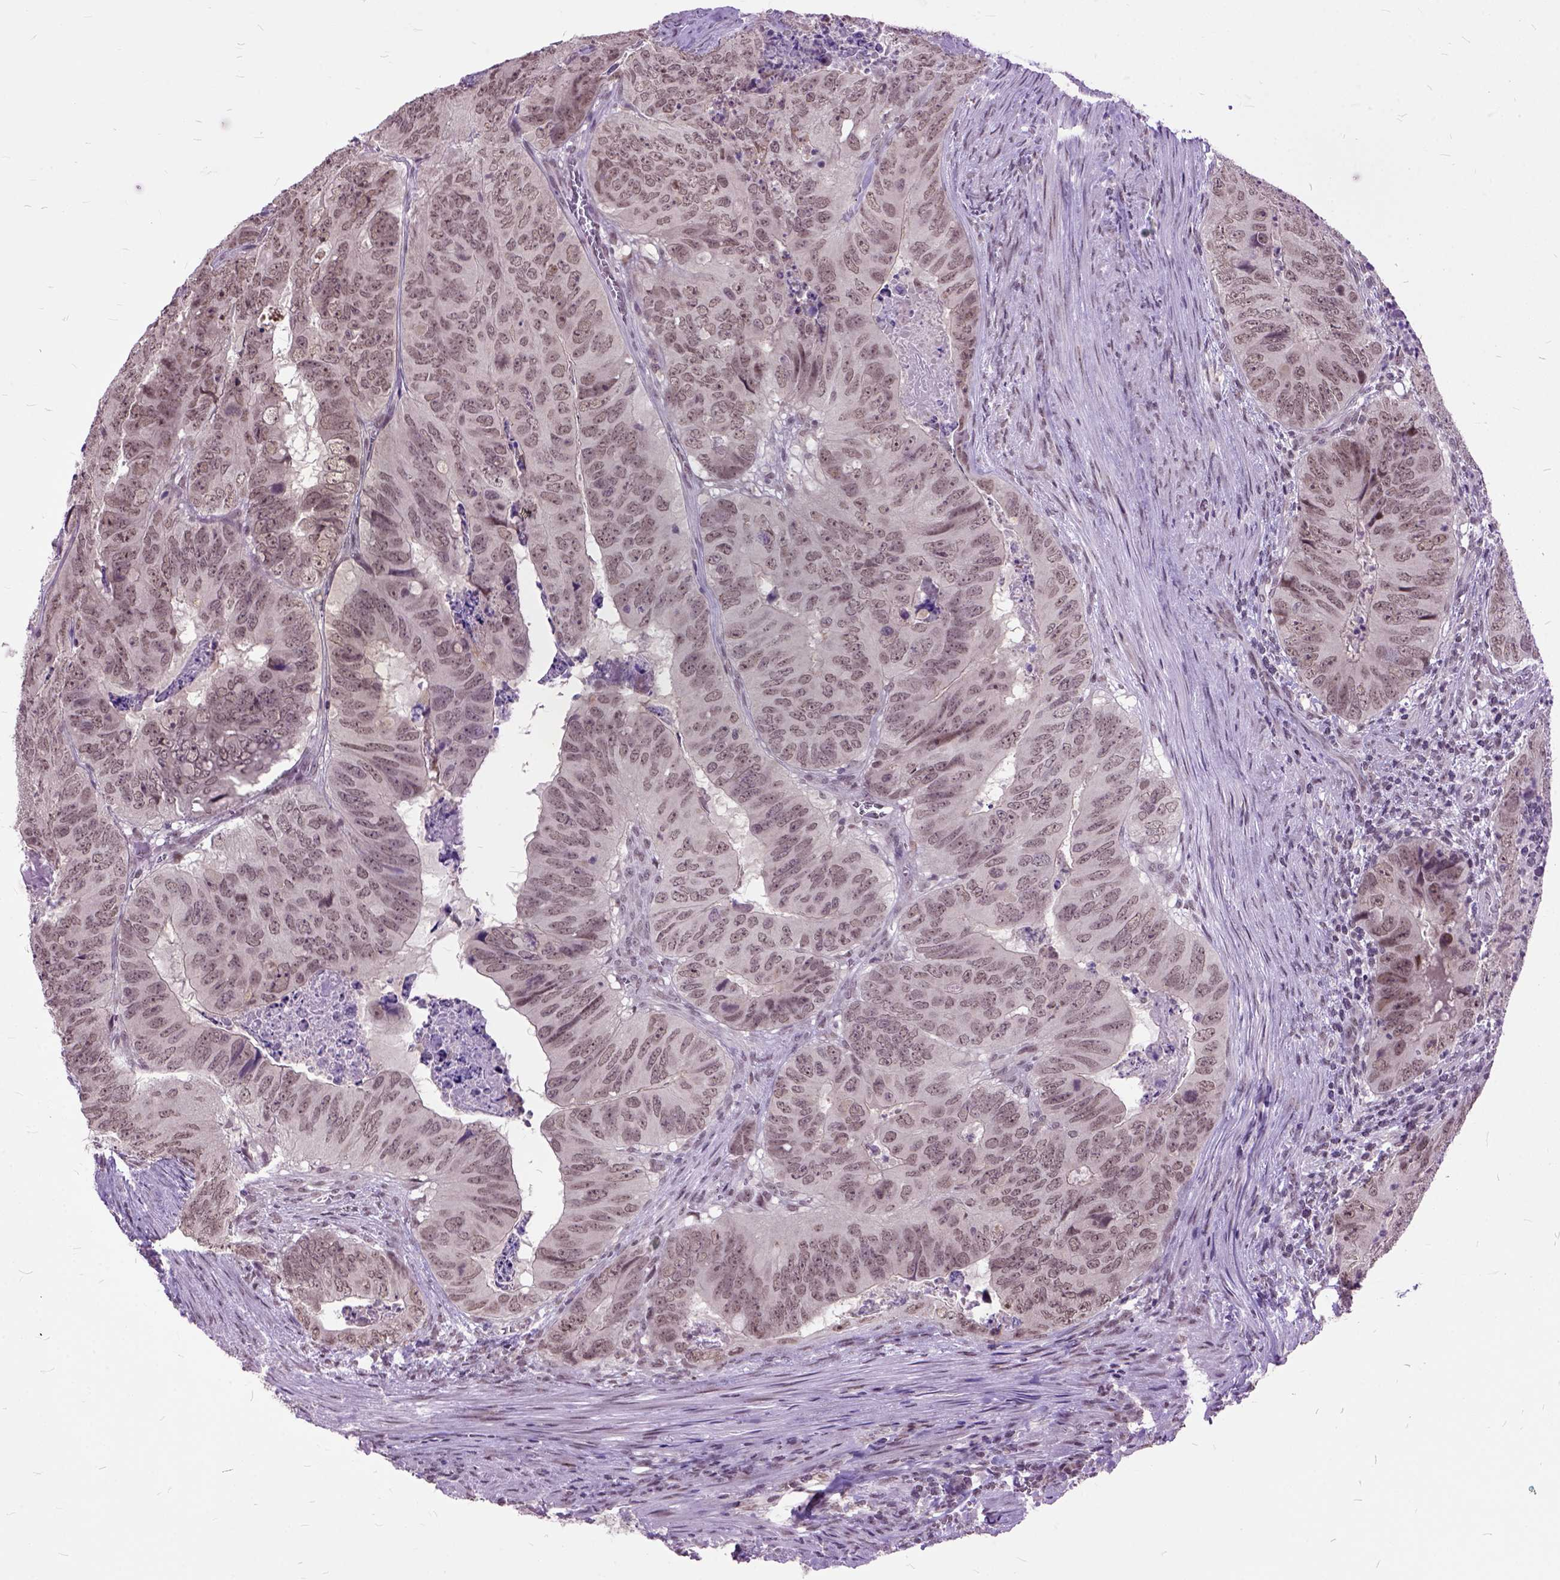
{"staining": {"intensity": "weak", "quantity": ">75%", "location": "nuclear"}, "tissue": "colorectal cancer", "cell_type": "Tumor cells", "image_type": "cancer", "snomed": [{"axis": "morphology", "description": "Adenocarcinoma, NOS"}, {"axis": "topography", "description": "Colon"}], "caption": "About >75% of tumor cells in colorectal cancer (adenocarcinoma) display weak nuclear protein expression as visualized by brown immunohistochemical staining.", "gene": "ORC5", "patient": {"sex": "male", "age": 79}}